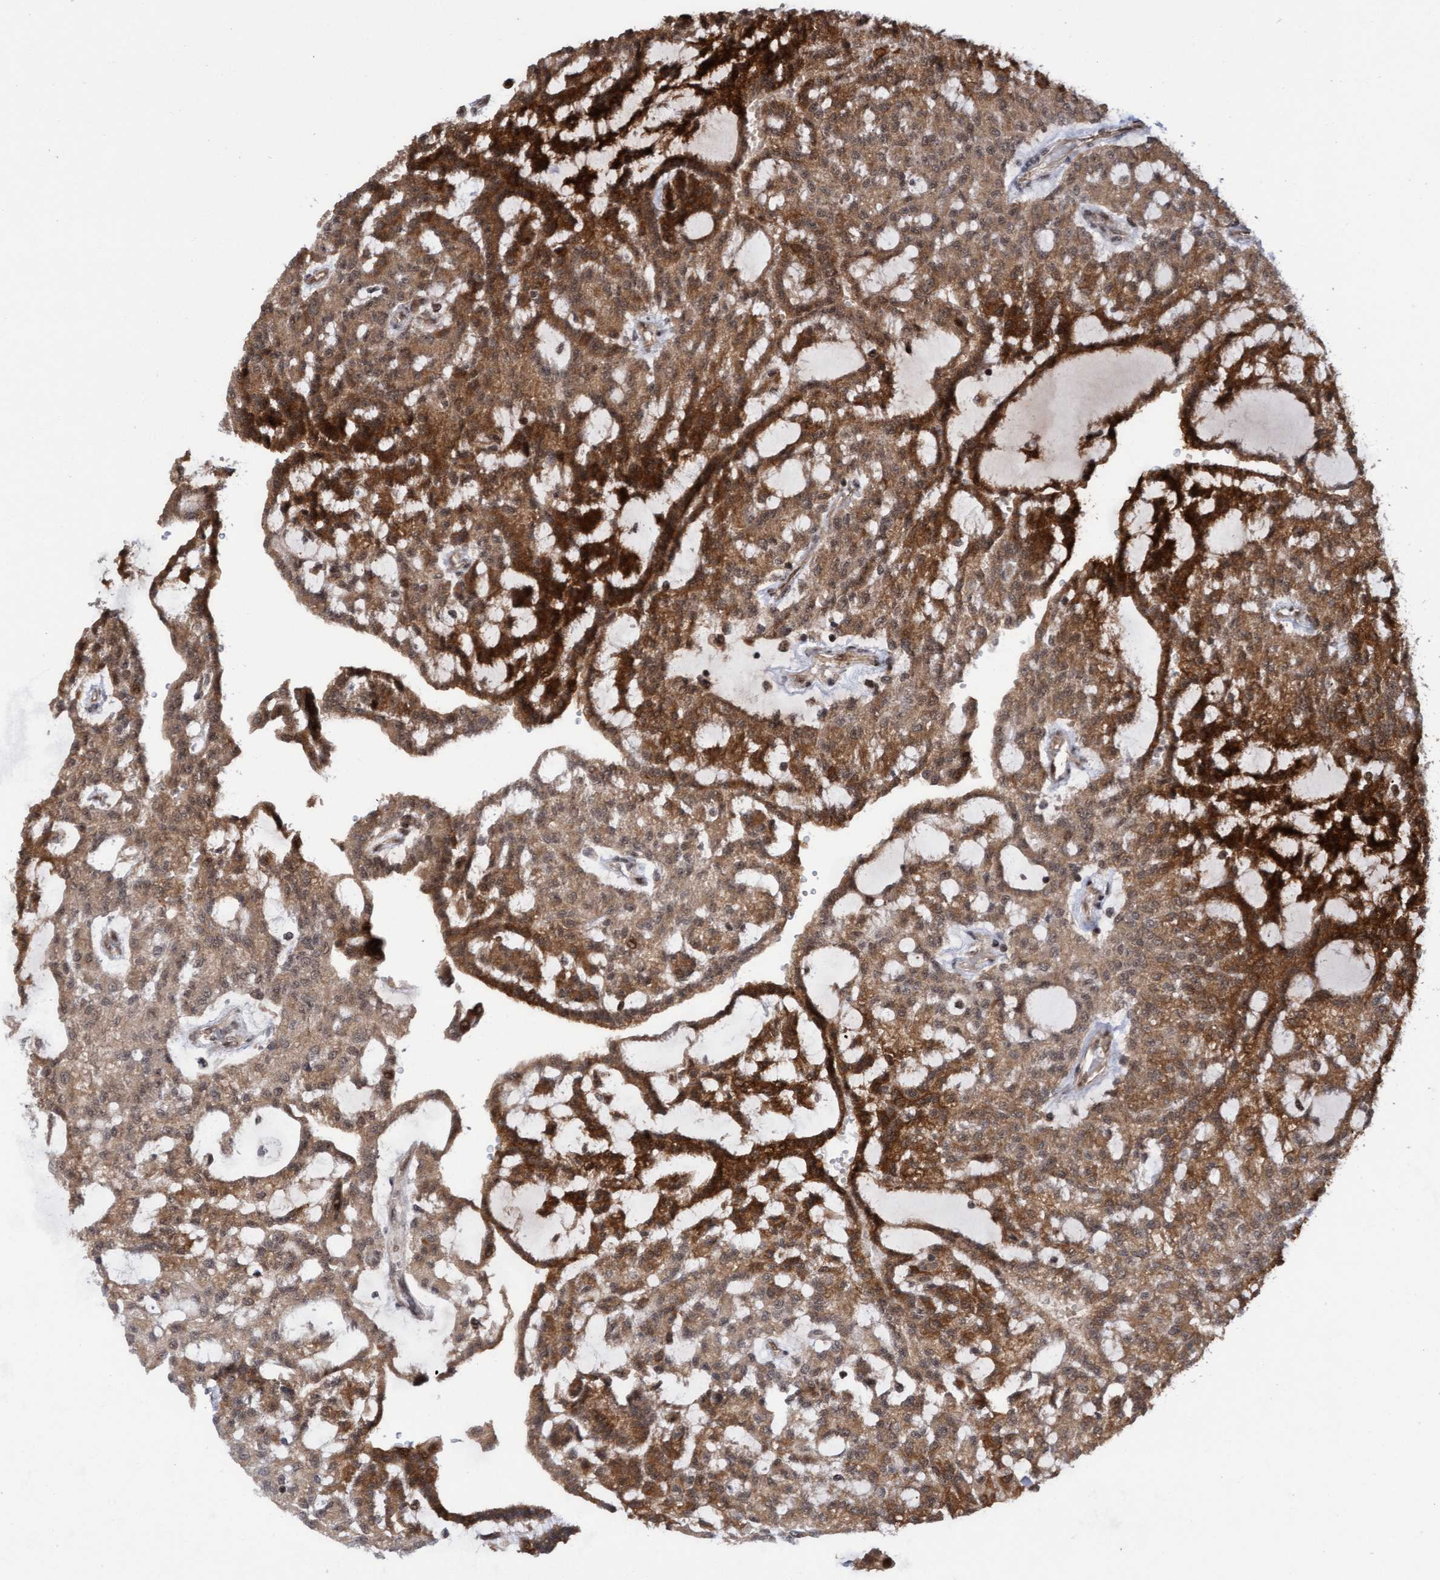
{"staining": {"intensity": "strong", "quantity": ">75%", "location": "cytoplasmic/membranous"}, "tissue": "renal cancer", "cell_type": "Tumor cells", "image_type": "cancer", "snomed": [{"axis": "morphology", "description": "Adenocarcinoma, NOS"}, {"axis": "topography", "description": "Kidney"}], "caption": "Protein positivity by immunohistochemistry reveals strong cytoplasmic/membranous positivity in approximately >75% of tumor cells in renal cancer (adenocarcinoma).", "gene": "ITFG1", "patient": {"sex": "male", "age": 63}}